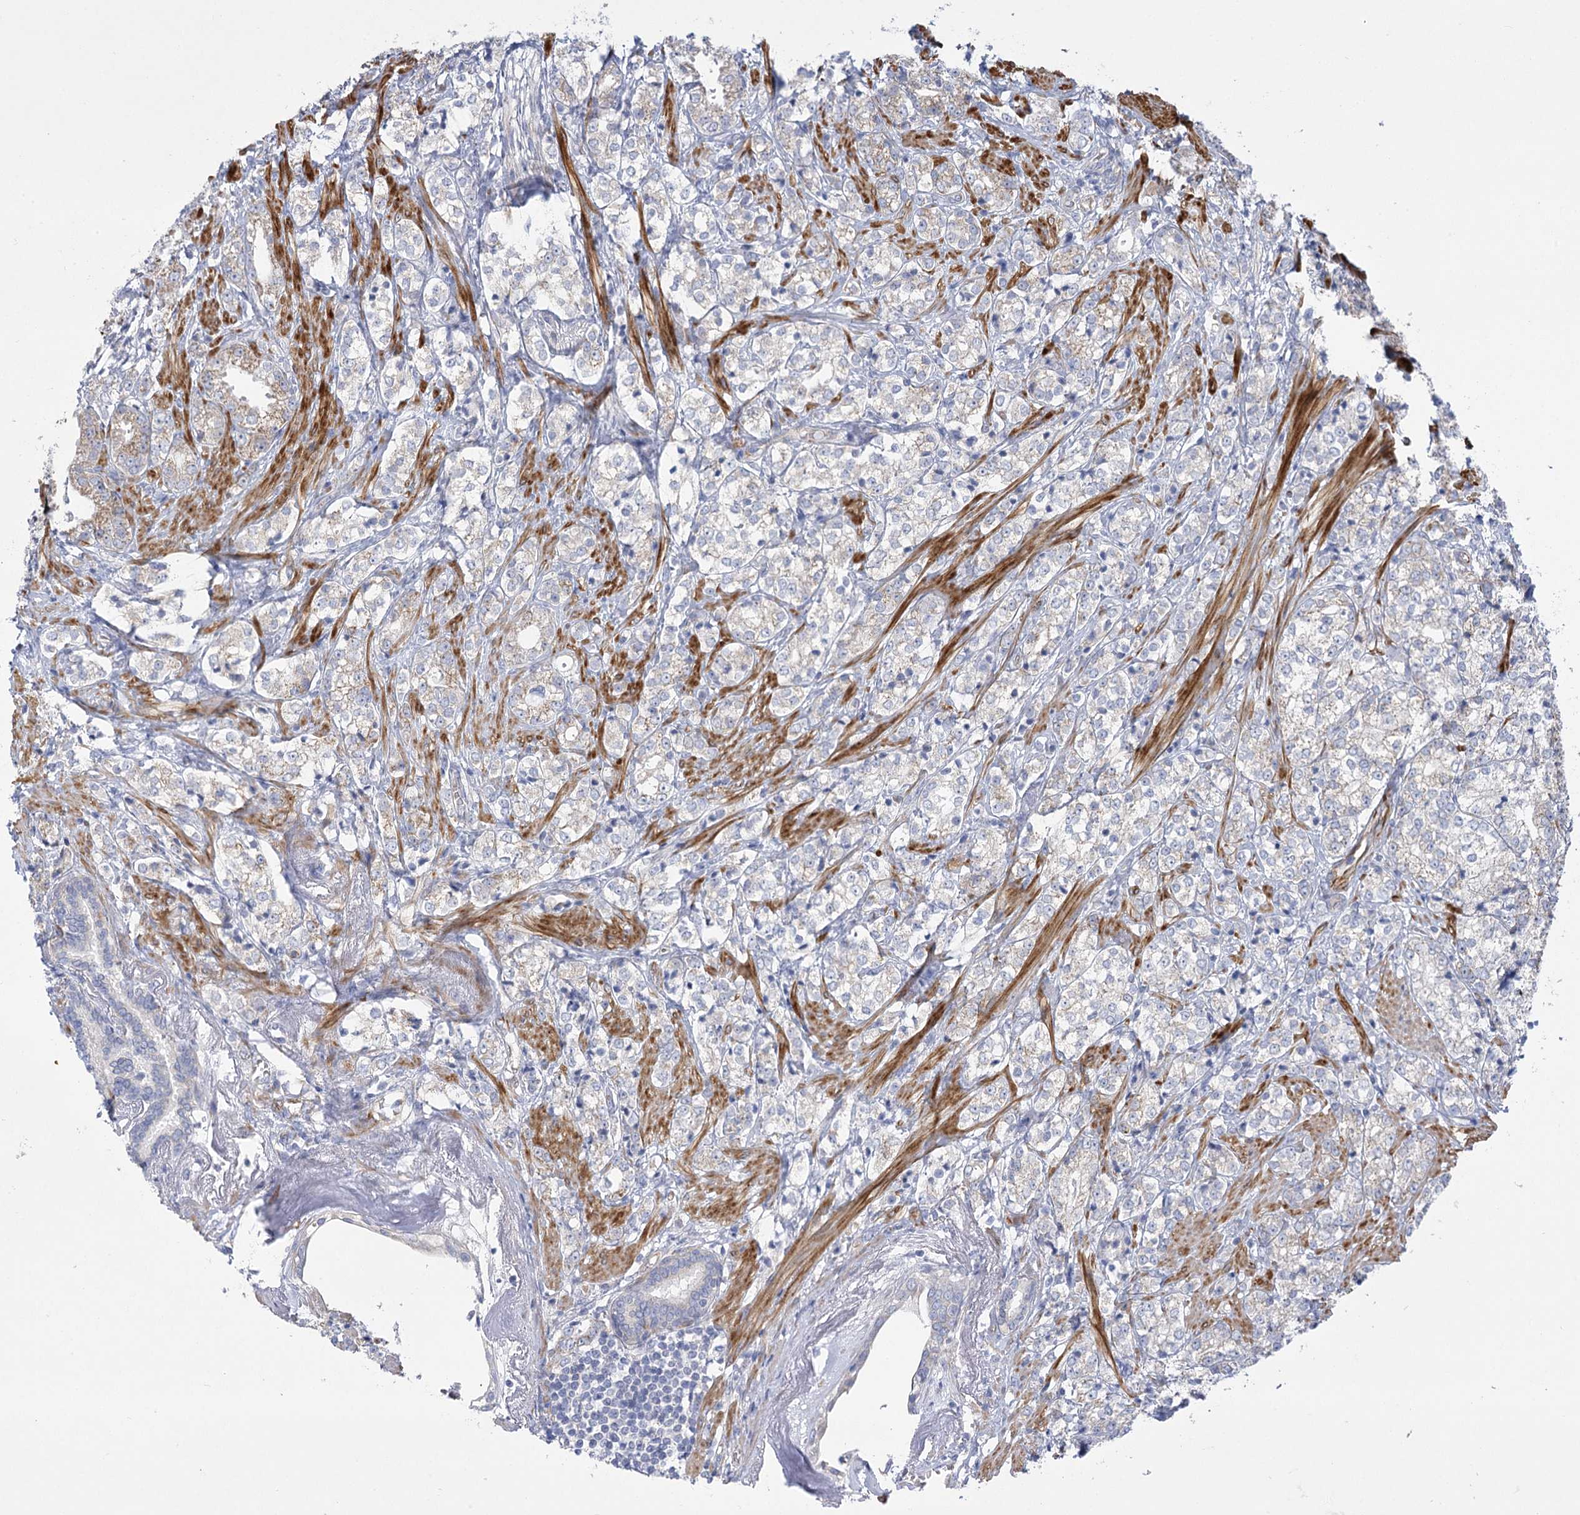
{"staining": {"intensity": "negative", "quantity": "none", "location": "none"}, "tissue": "prostate cancer", "cell_type": "Tumor cells", "image_type": "cancer", "snomed": [{"axis": "morphology", "description": "Adenocarcinoma, High grade"}, {"axis": "topography", "description": "Prostate"}], "caption": "IHC photomicrograph of neoplastic tissue: prostate cancer (high-grade adenocarcinoma) stained with DAB (3,3'-diaminobenzidine) exhibits no significant protein expression in tumor cells.", "gene": "DHTKD1", "patient": {"sex": "male", "age": 69}}